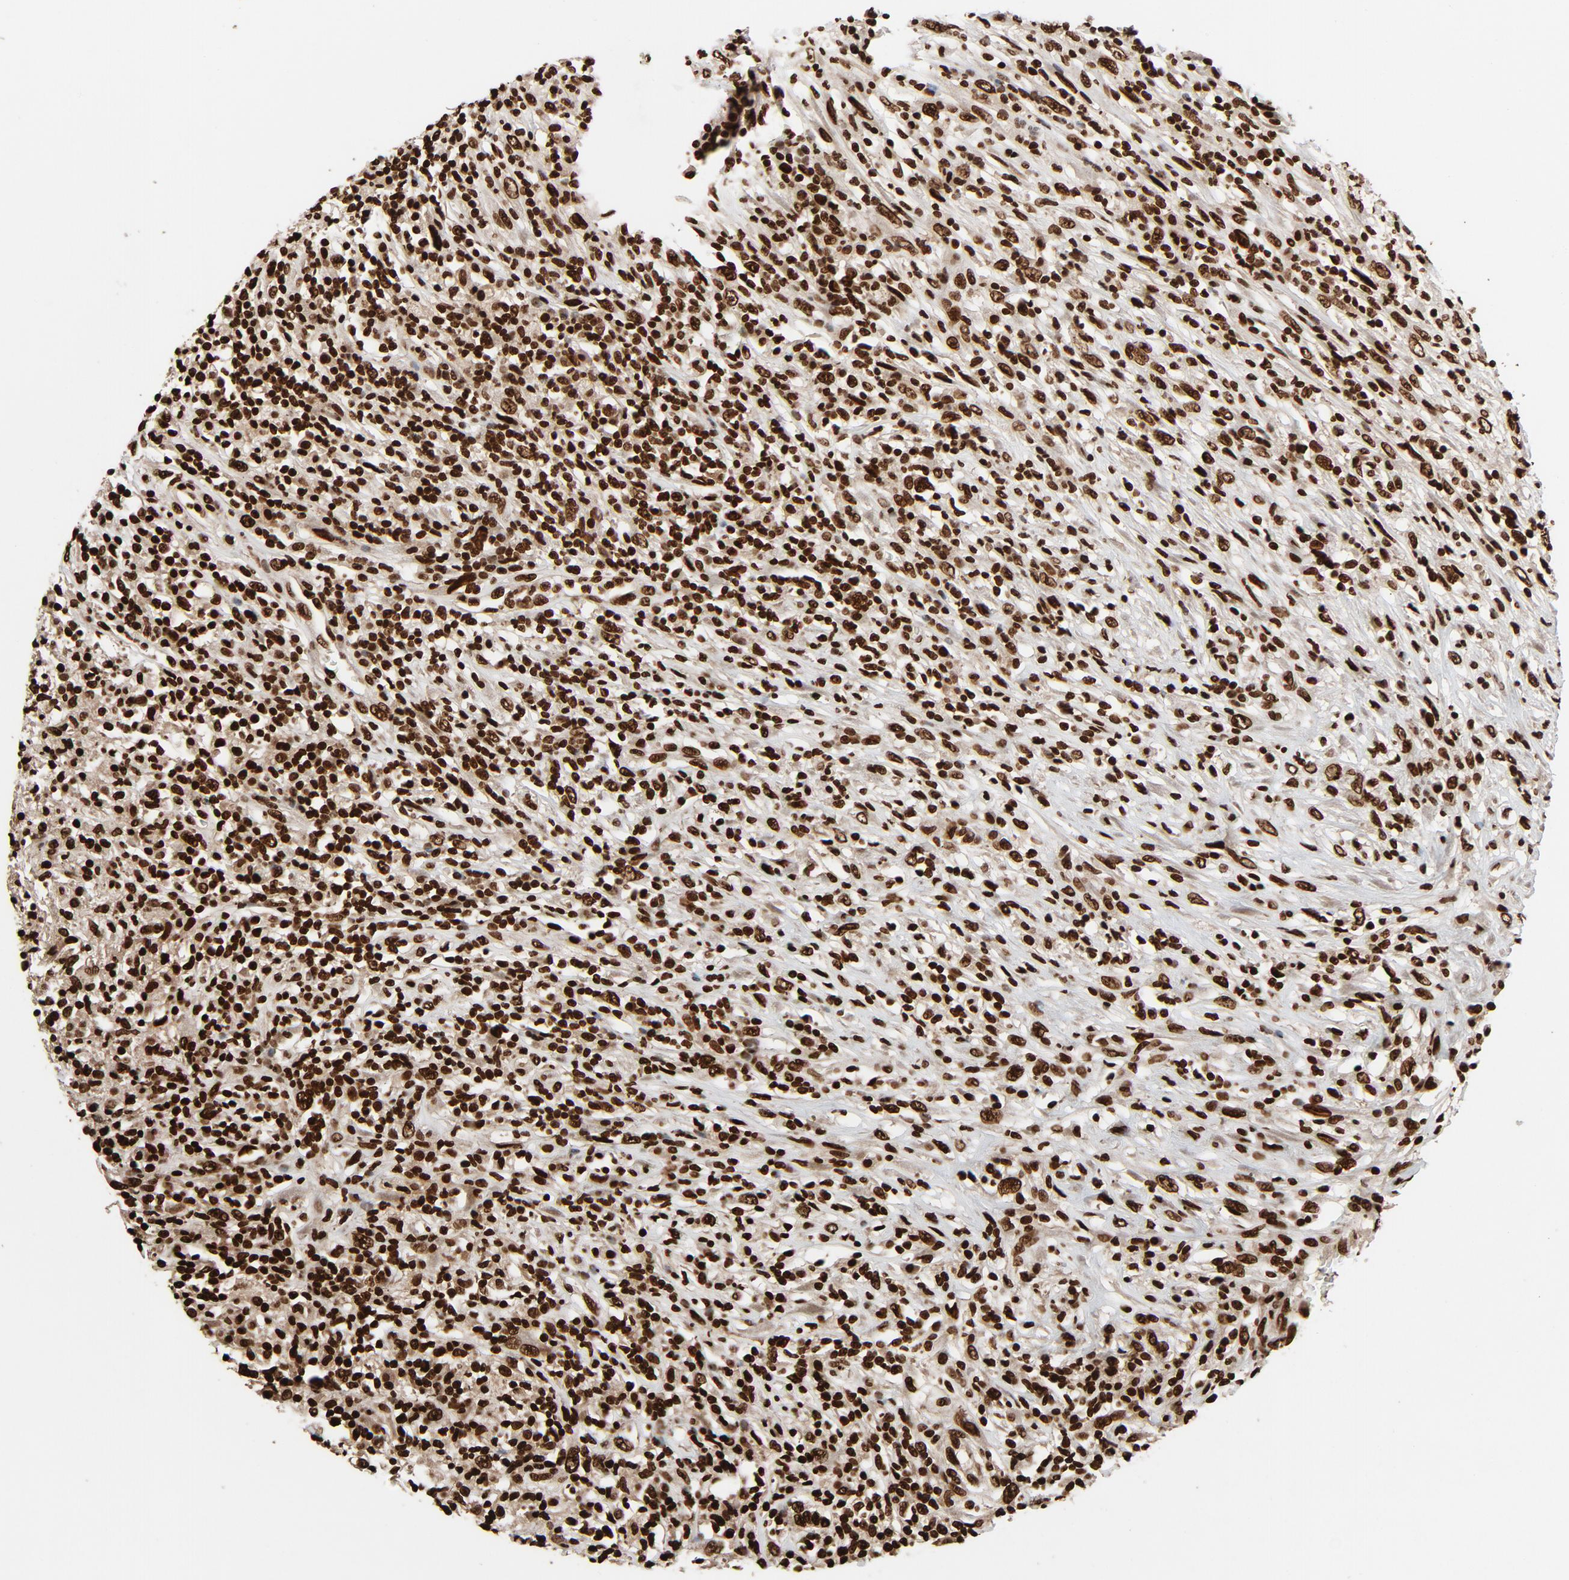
{"staining": {"intensity": "strong", "quantity": ">75%", "location": "nuclear"}, "tissue": "lymphoma", "cell_type": "Tumor cells", "image_type": "cancer", "snomed": [{"axis": "morphology", "description": "Malignant lymphoma, non-Hodgkin's type, High grade"}, {"axis": "topography", "description": "Lymph node"}], "caption": "Approximately >75% of tumor cells in high-grade malignant lymphoma, non-Hodgkin's type demonstrate strong nuclear protein expression as visualized by brown immunohistochemical staining.", "gene": "TP53BP1", "patient": {"sex": "female", "age": 84}}